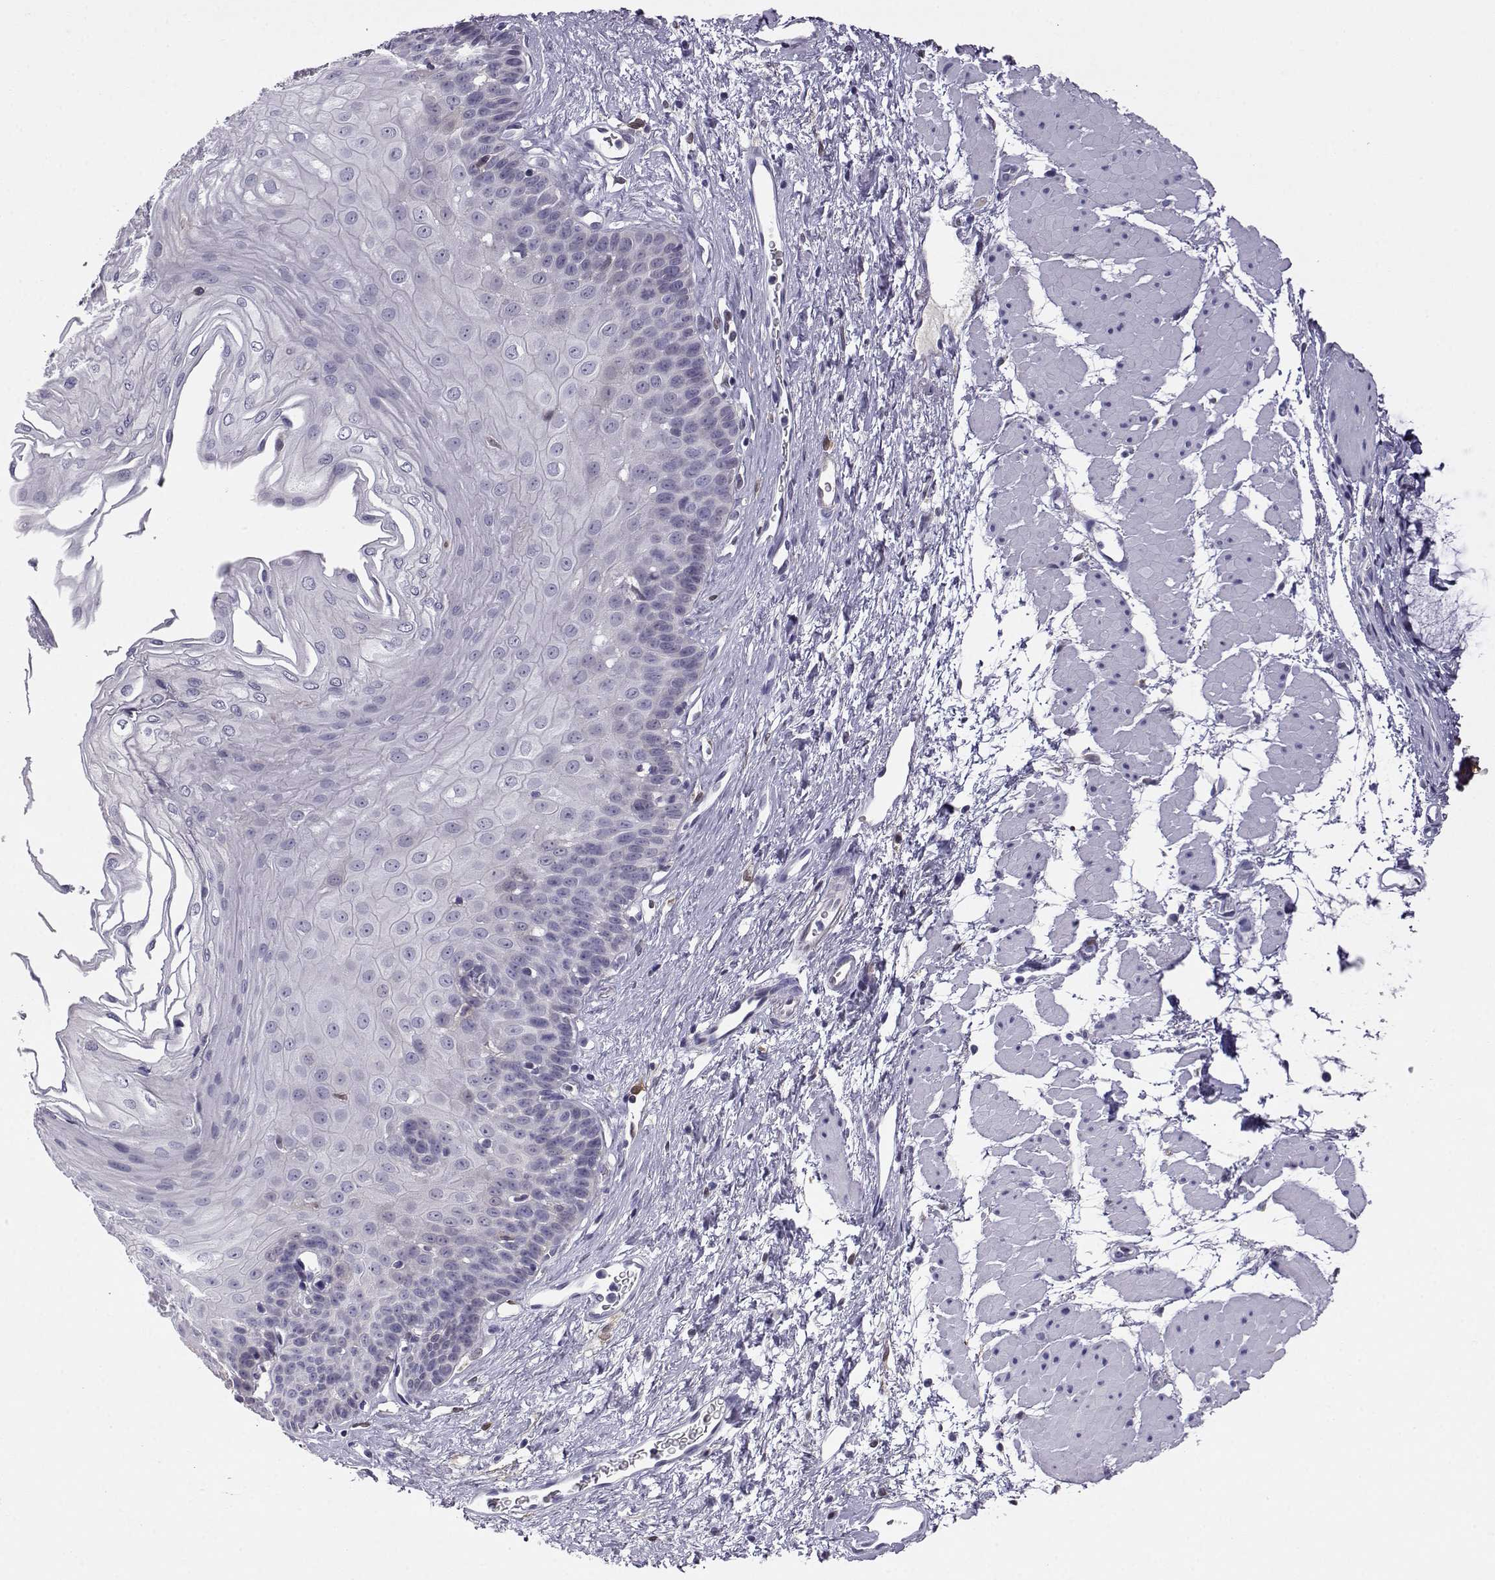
{"staining": {"intensity": "negative", "quantity": "none", "location": "none"}, "tissue": "esophagus", "cell_type": "Squamous epithelial cells", "image_type": "normal", "snomed": [{"axis": "morphology", "description": "Normal tissue, NOS"}, {"axis": "topography", "description": "Esophagus"}], "caption": "A high-resolution image shows immunohistochemistry (IHC) staining of unremarkable esophagus, which exhibits no significant staining in squamous epithelial cells.", "gene": "AKR1B1", "patient": {"sex": "female", "age": 62}}